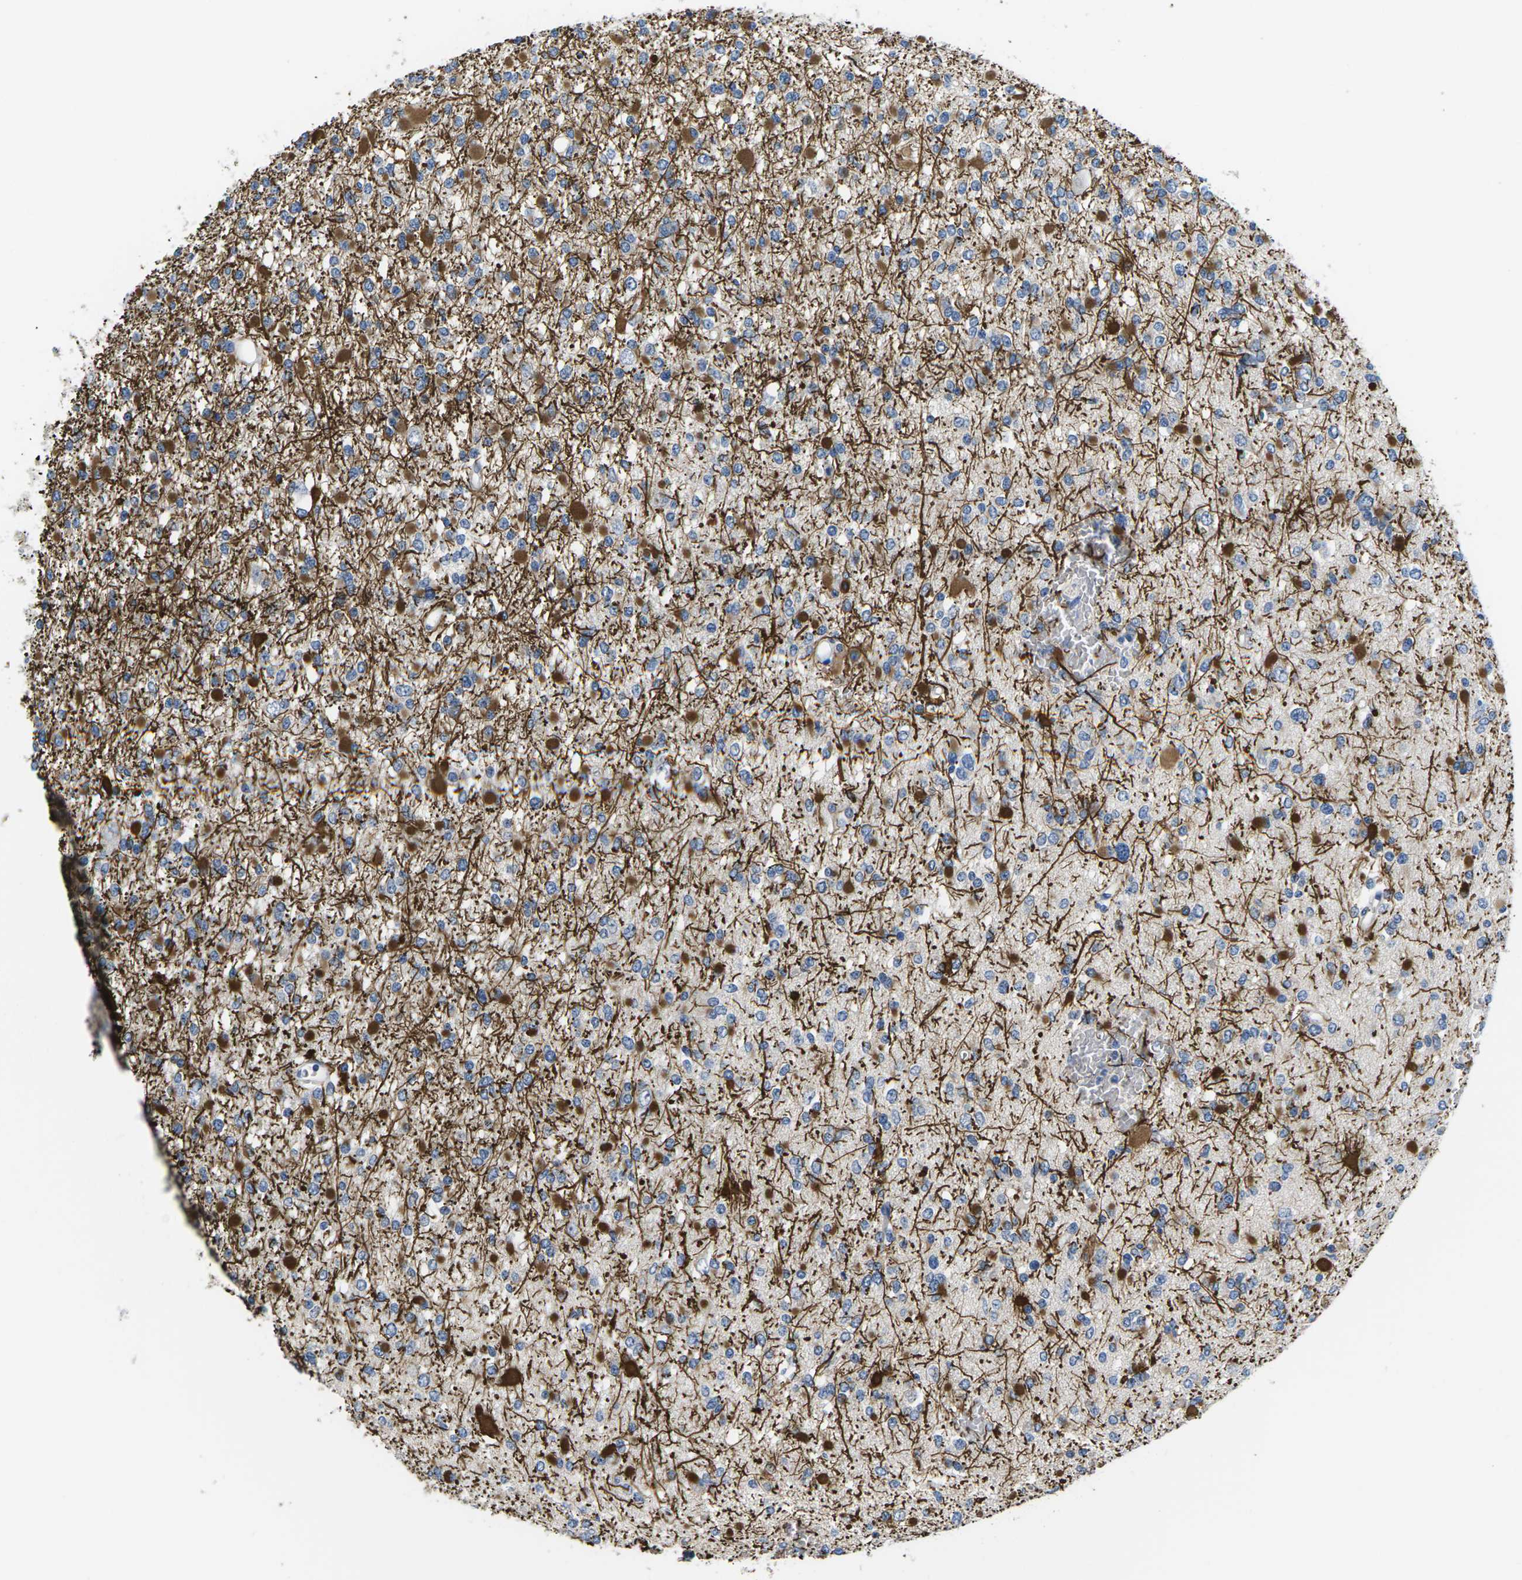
{"staining": {"intensity": "strong", "quantity": "25%-75%", "location": "cytoplasmic/membranous"}, "tissue": "glioma", "cell_type": "Tumor cells", "image_type": "cancer", "snomed": [{"axis": "morphology", "description": "Glioma, malignant, Low grade"}, {"axis": "topography", "description": "Brain"}], "caption": "Tumor cells exhibit high levels of strong cytoplasmic/membranous positivity in approximately 25%-75% of cells in malignant glioma (low-grade).", "gene": "TSPAN2", "patient": {"sex": "female", "age": 22}}